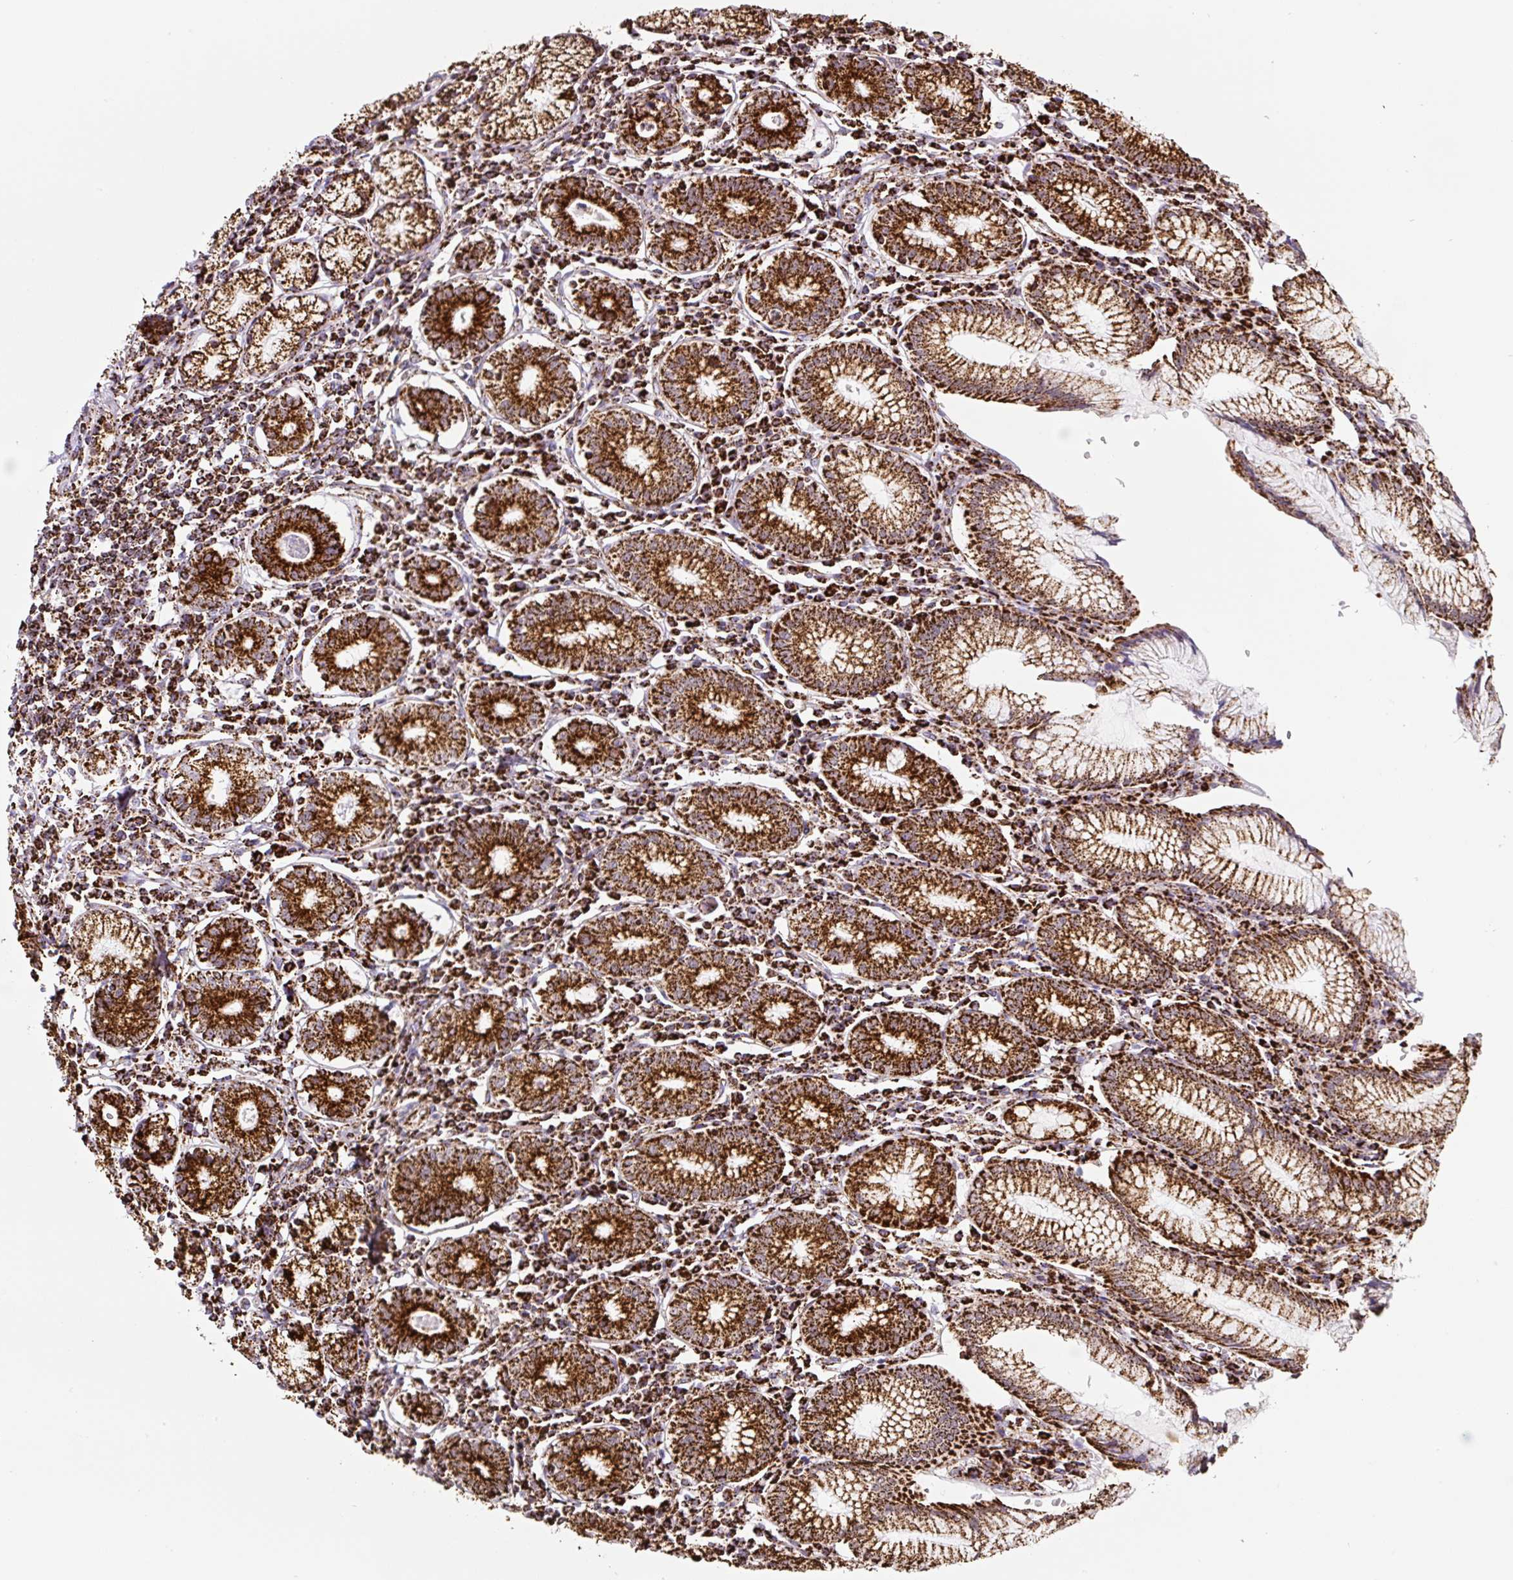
{"staining": {"intensity": "strong", "quantity": ">75%", "location": "cytoplasmic/membranous"}, "tissue": "stomach", "cell_type": "Glandular cells", "image_type": "normal", "snomed": [{"axis": "morphology", "description": "Normal tissue, NOS"}, {"axis": "topography", "description": "Stomach"}], "caption": "Immunohistochemistry histopathology image of normal stomach: stomach stained using immunohistochemistry displays high levels of strong protein expression localized specifically in the cytoplasmic/membranous of glandular cells, appearing as a cytoplasmic/membranous brown color.", "gene": "ATP5F1A", "patient": {"sex": "male", "age": 55}}